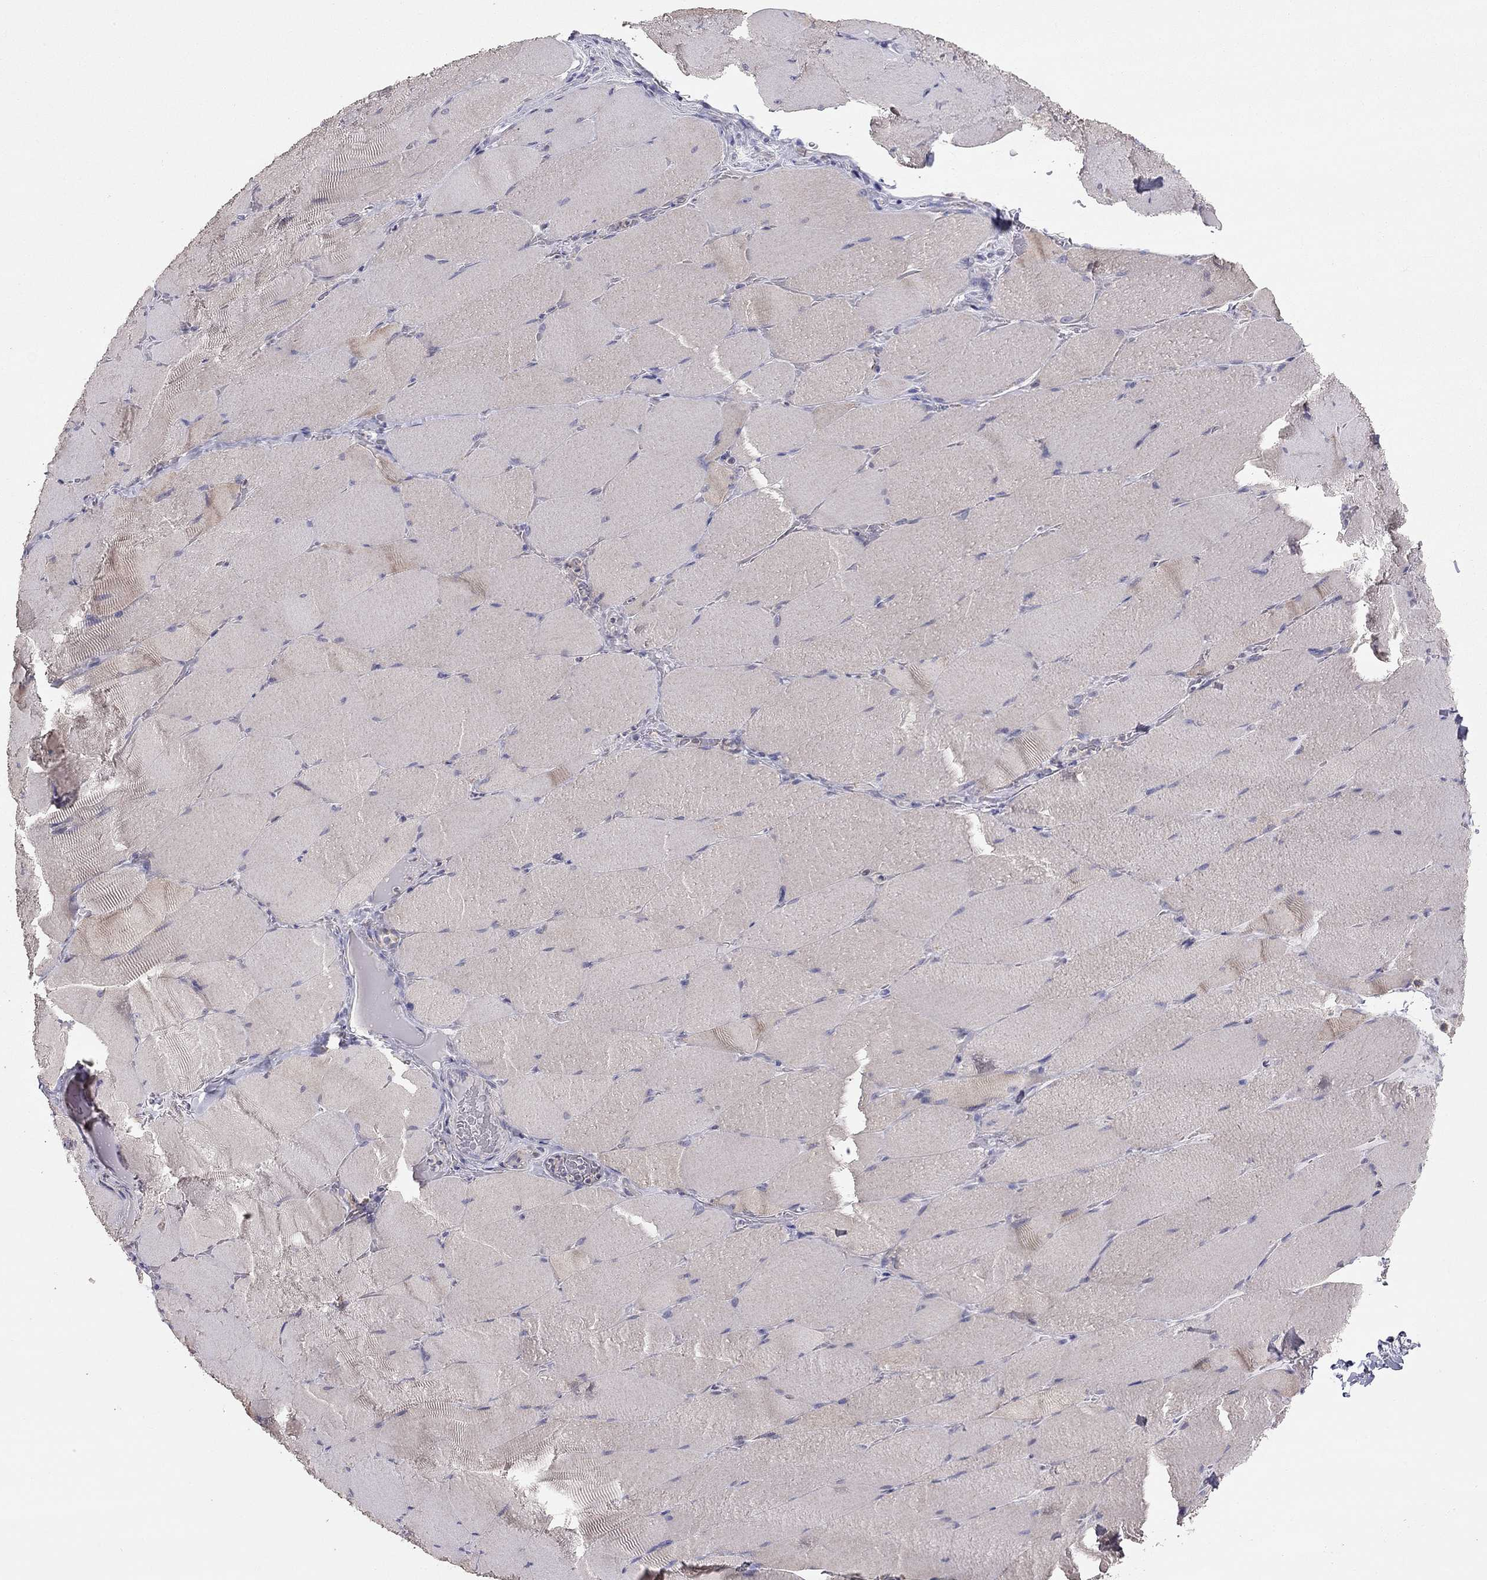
{"staining": {"intensity": "weak", "quantity": "<25%", "location": "cytoplasmic/membranous"}, "tissue": "skeletal muscle", "cell_type": "Myocytes", "image_type": "normal", "snomed": [{"axis": "morphology", "description": "Normal tissue, NOS"}, {"axis": "topography", "description": "Skeletal muscle"}], "caption": "This is a image of immunohistochemistry staining of unremarkable skeletal muscle, which shows no positivity in myocytes.", "gene": "LRIT3", "patient": {"sex": "male", "age": 56}}